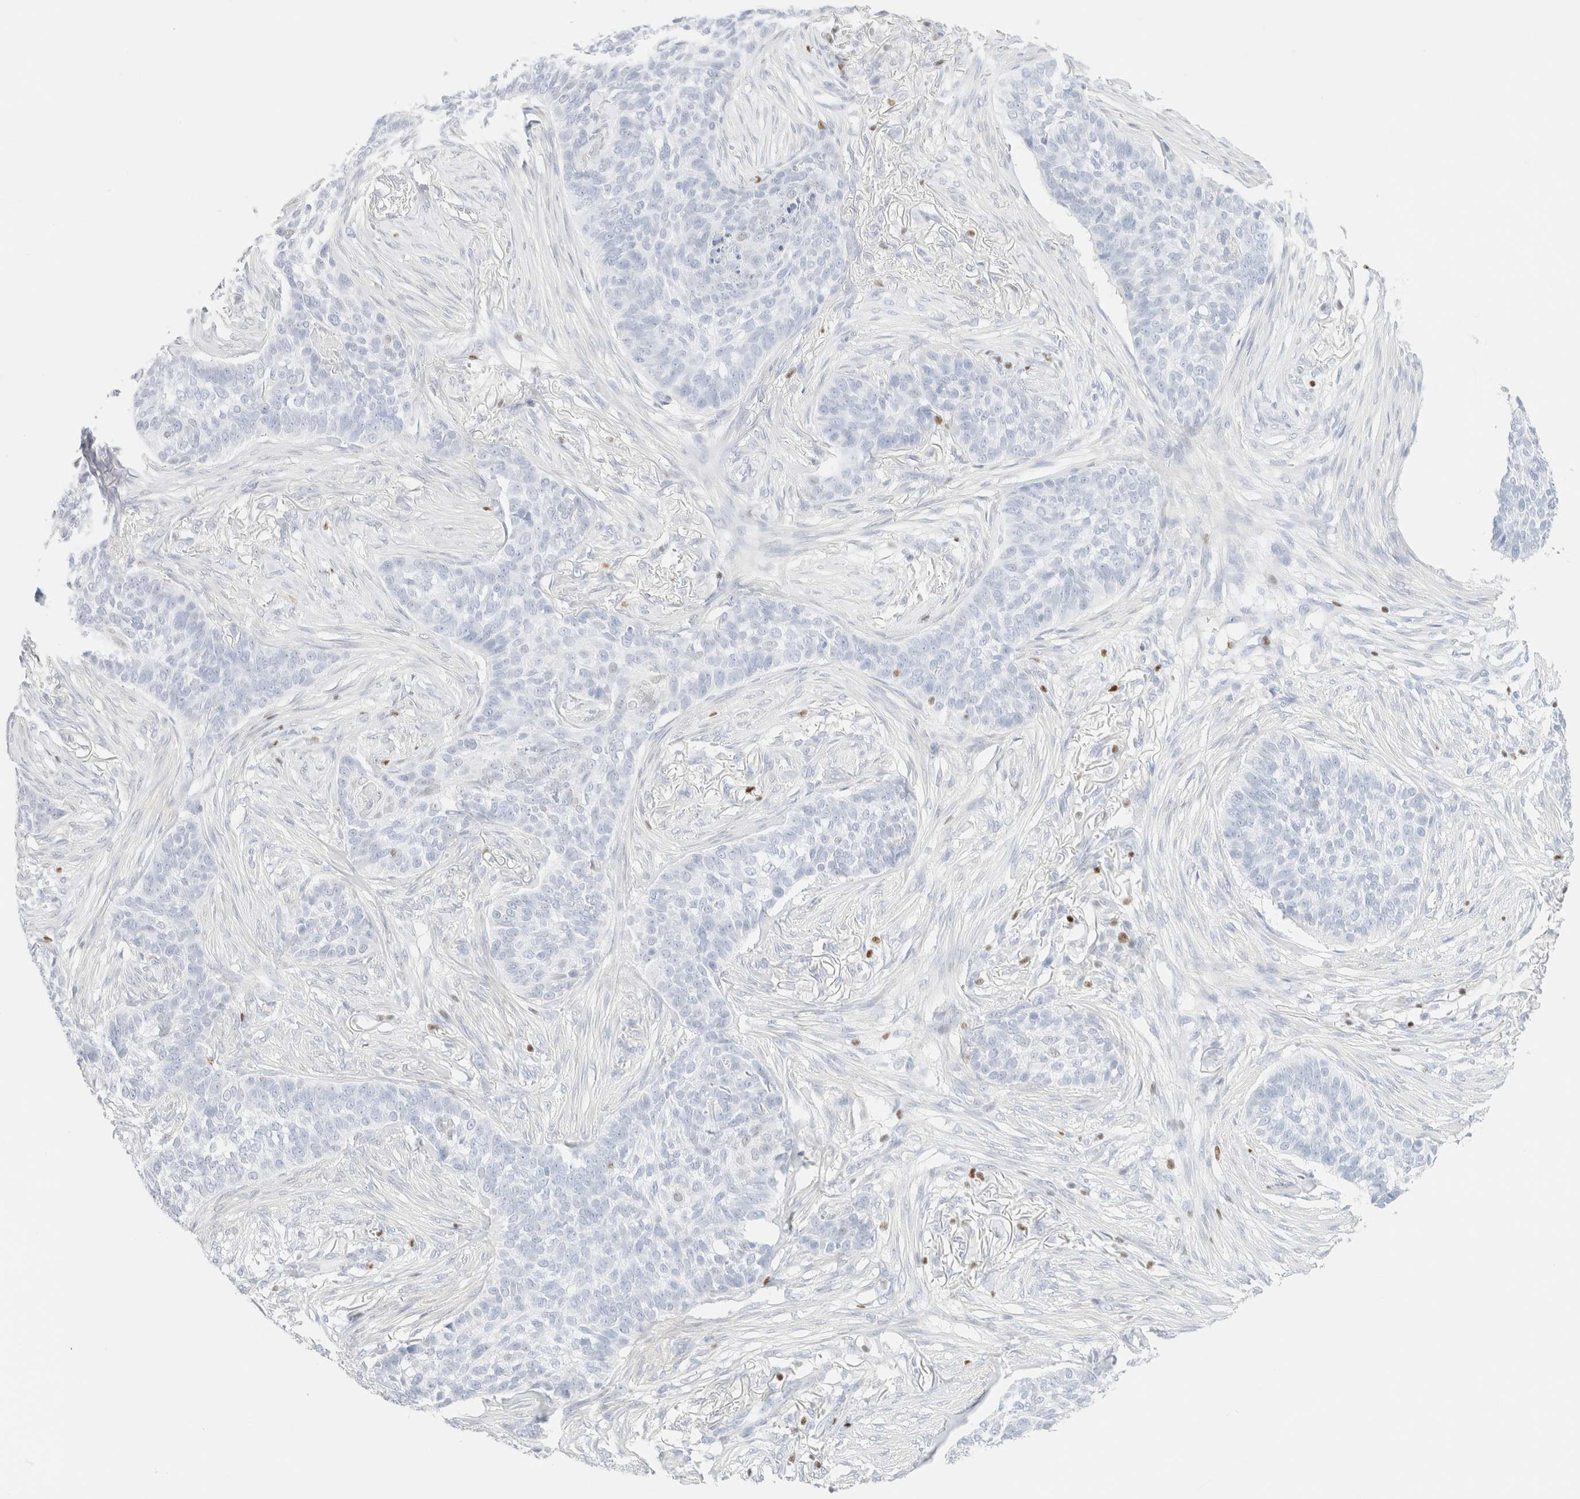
{"staining": {"intensity": "negative", "quantity": "none", "location": "none"}, "tissue": "skin cancer", "cell_type": "Tumor cells", "image_type": "cancer", "snomed": [{"axis": "morphology", "description": "Basal cell carcinoma"}, {"axis": "topography", "description": "Skin"}], "caption": "IHC of human skin cancer (basal cell carcinoma) demonstrates no expression in tumor cells.", "gene": "IKZF3", "patient": {"sex": "male", "age": 85}}